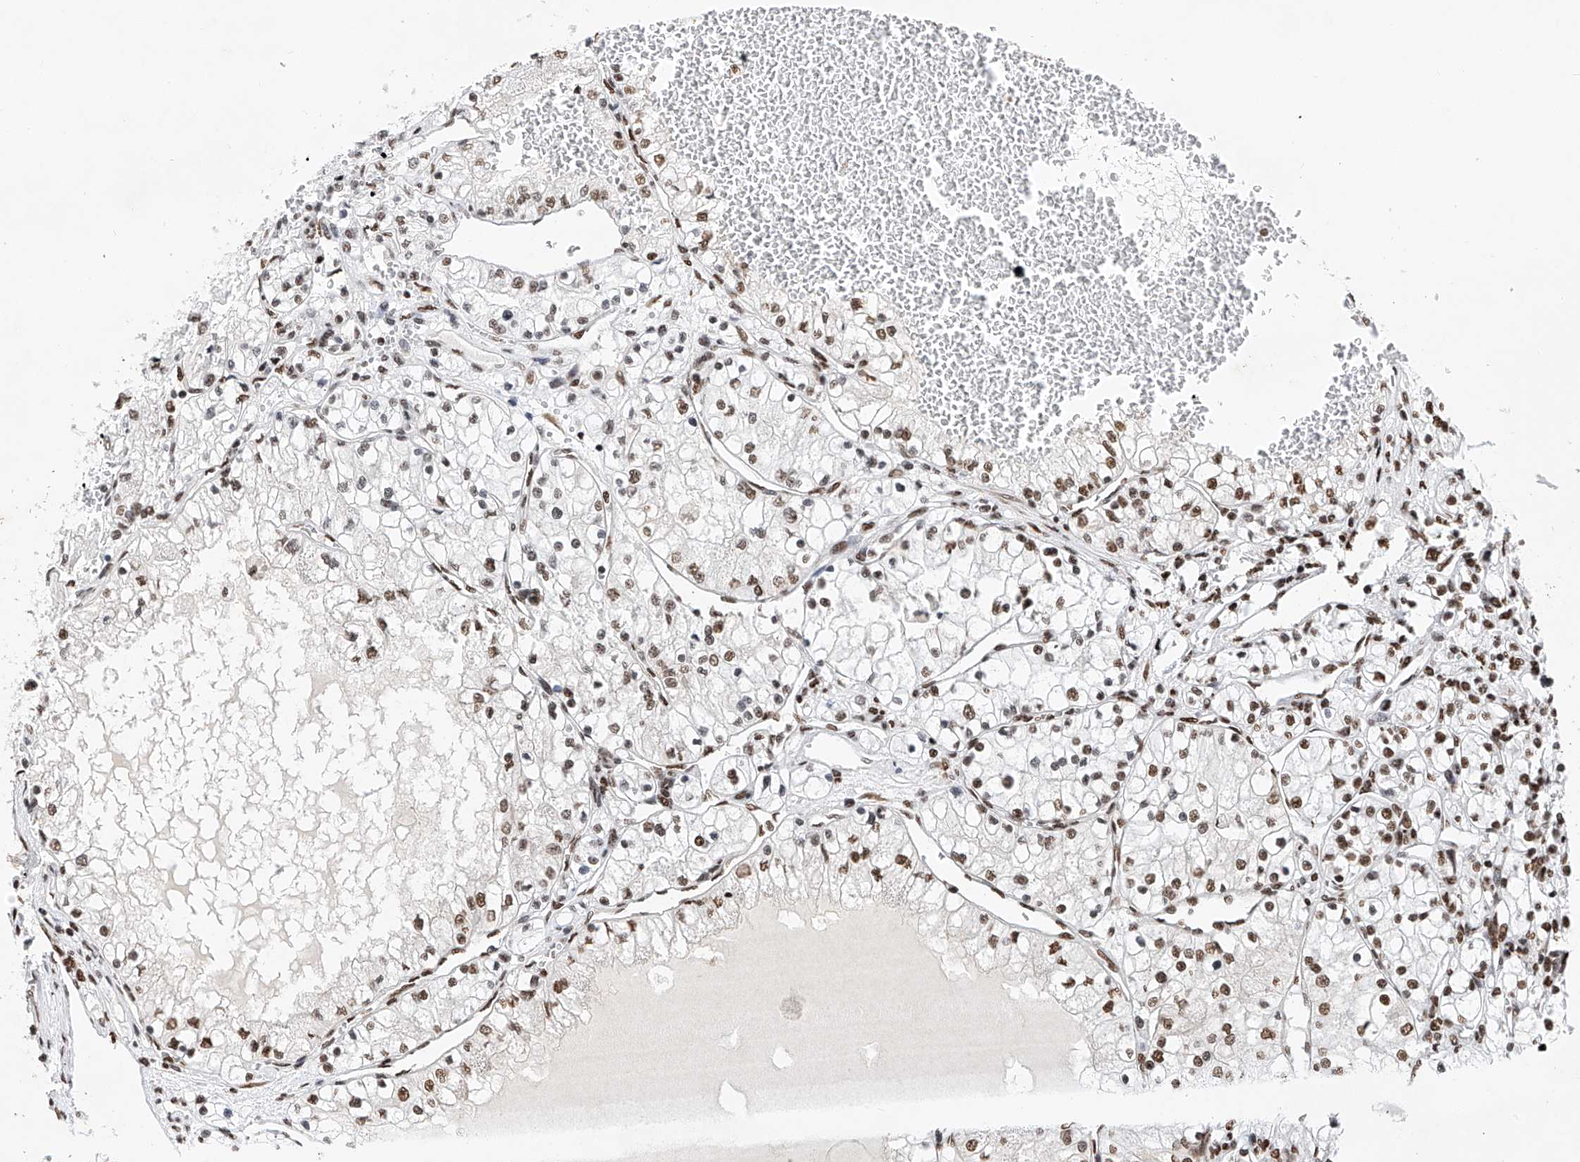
{"staining": {"intensity": "moderate", "quantity": ">75%", "location": "nuclear"}, "tissue": "renal cancer", "cell_type": "Tumor cells", "image_type": "cancer", "snomed": [{"axis": "morphology", "description": "Normal tissue, NOS"}, {"axis": "morphology", "description": "Adenocarcinoma, NOS"}, {"axis": "topography", "description": "Kidney"}], "caption": "Protein staining shows moderate nuclear expression in about >75% of tumor cells in renal cancer. Nuclei are stained in blue.", "gene": "SRSF6", "patient": {"sex": "male", "age": 68}}